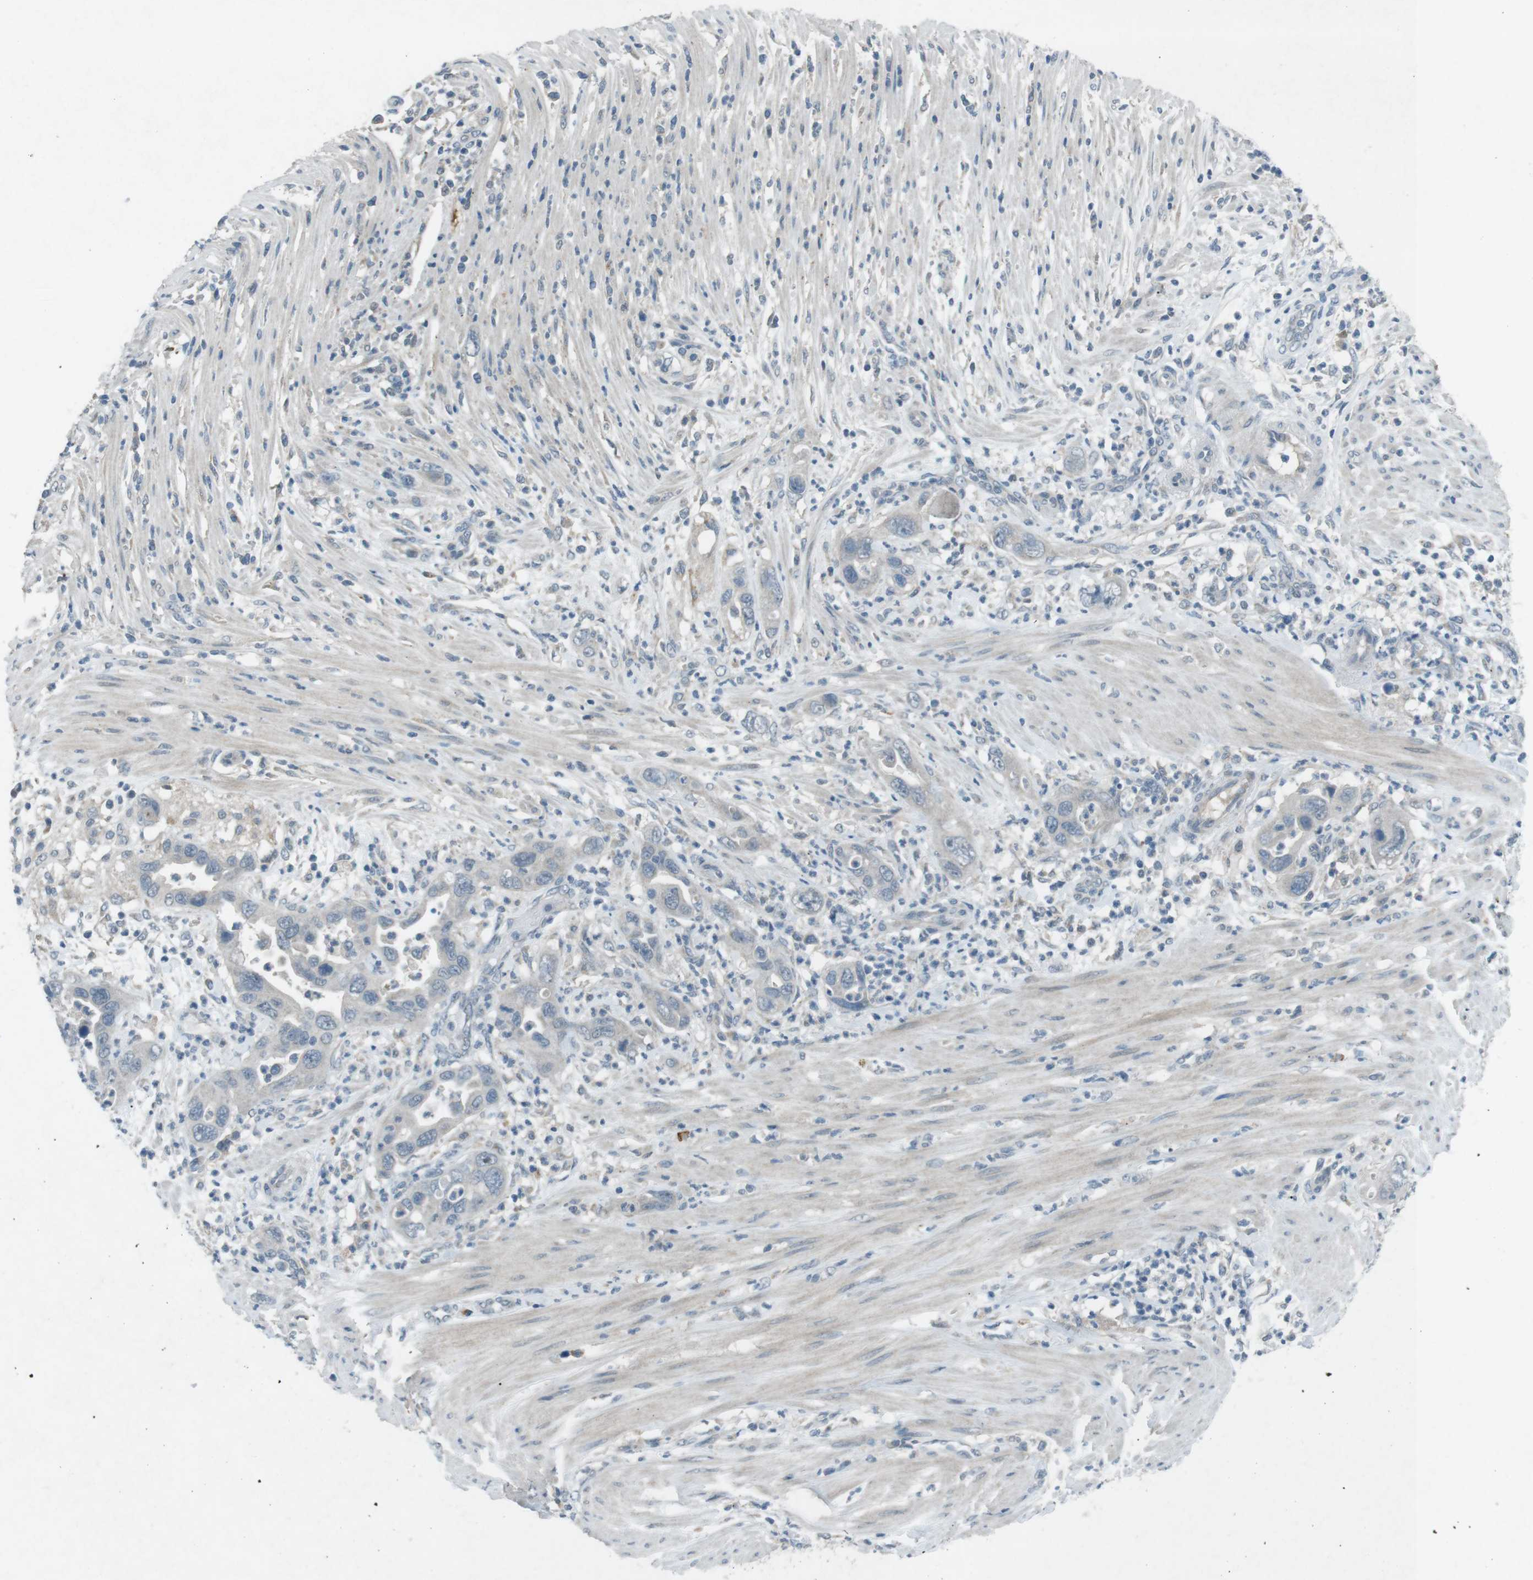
{"staining": {"intensity": "negative", "quantity": "none", "location": "none"}, "tissue": "pancreatic cancer", "cell_type": "Tumor cells", "image_type": "cancer", "snomed": [{"axis": "morphology", "description": "Adenocarcinoma, NOS"}, {"axis": "topography", "description": "Pancreas"}], "caption": "Protein analysis of adenocarcinoma (pancreatic) displays no significant positivity in tumor cells.", "gene": "FCRLA", "patient": {"sex": "female", "age": 71}}